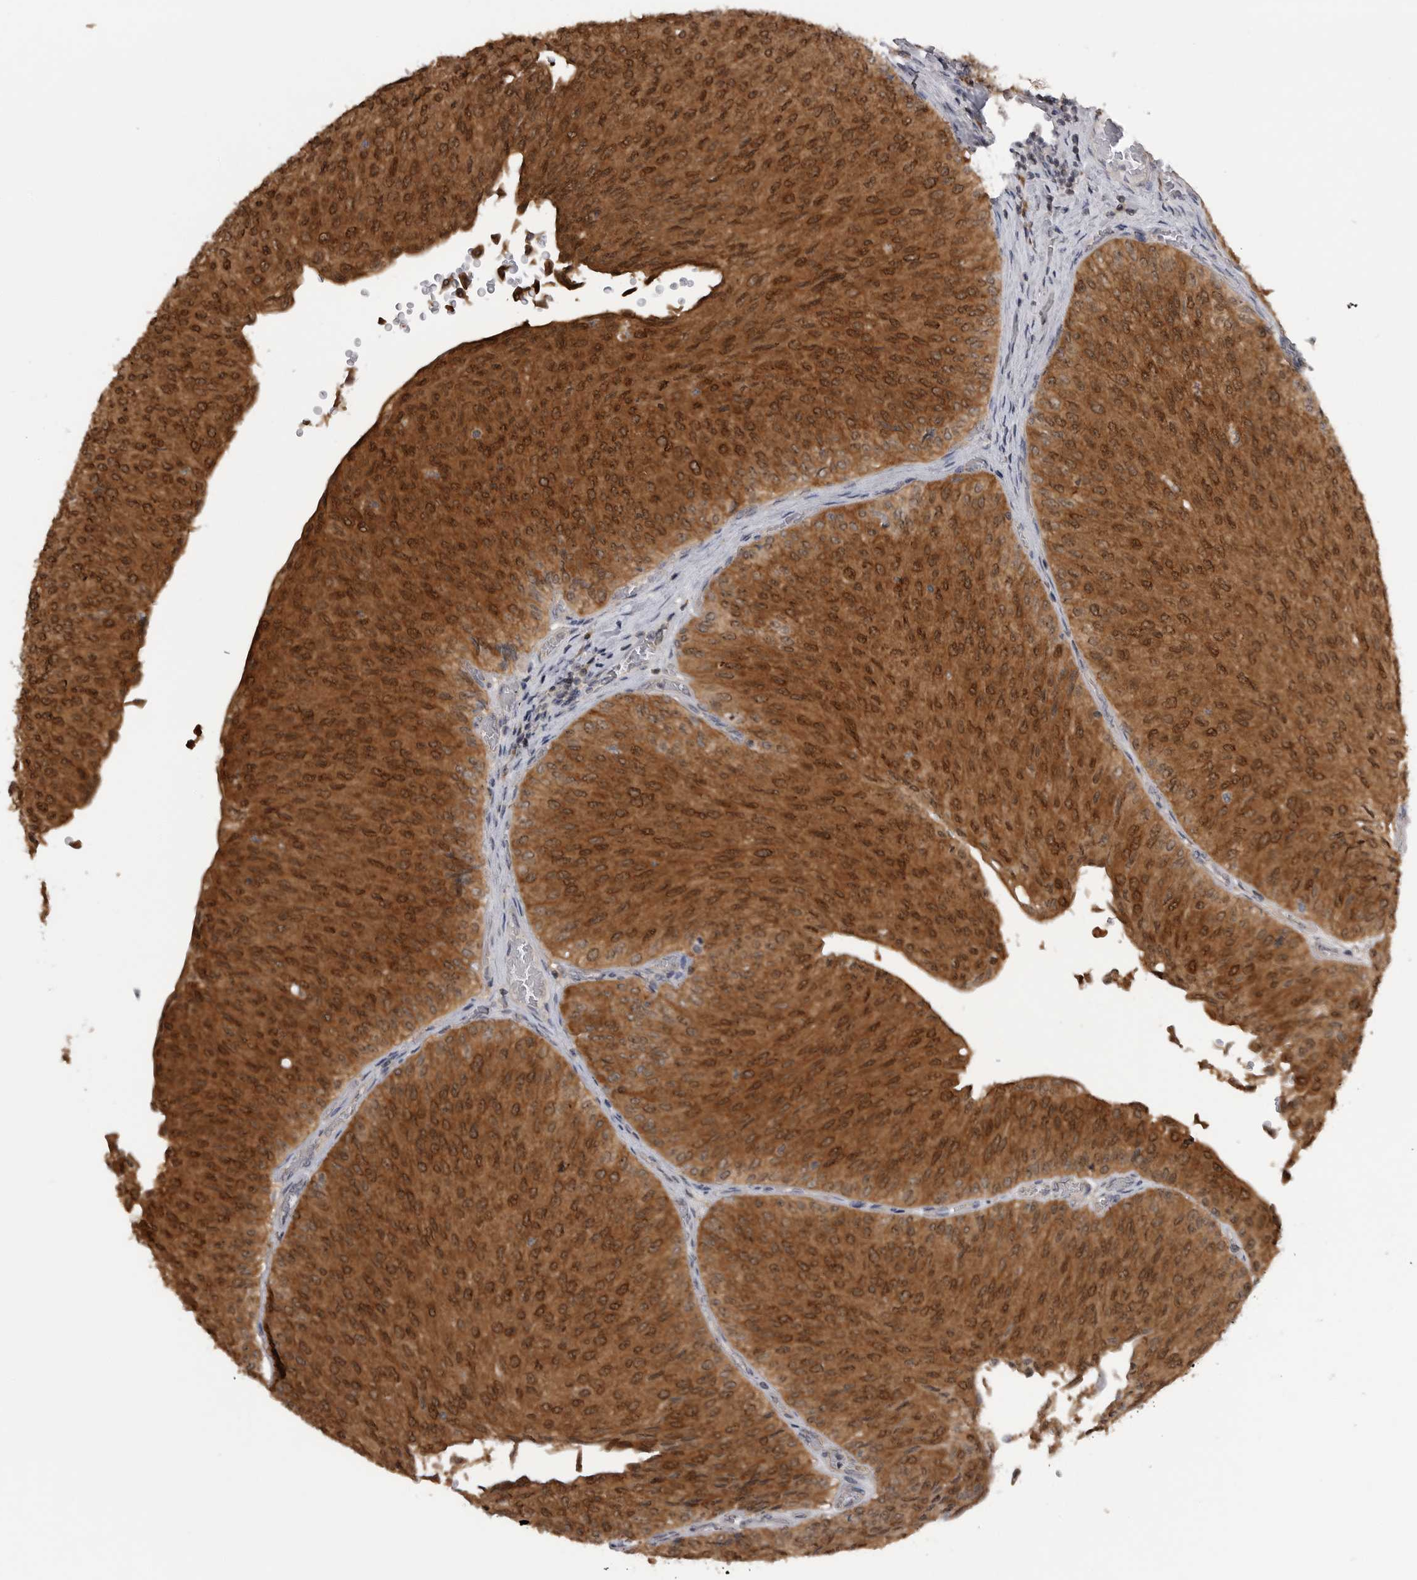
{"staining": {"intensity": "moderate", "quantity": ">75%", "location": "cytoplasmic/membranous,nuclear"}, "tissue": "urothelial cancer", "cell_type": "Tumor cells", "image_type": "cancer", "snomed": [{"axis": "morphology", "description": "Urothelial carcinoma, Low grade"}, {"axis": "topography", "description": "Urinary bladder"}], "caption": "High-power microscopy captured an immunohistochemistry (IHC) photomicrograph of low-grade urothelial carcinoma, revealing moderate cytoplasmic/membranous and nuclear staining in approximately >75% of tumor cells.", "gene": "MAPK13", "patient": {"sex": "male", "age": 78}}